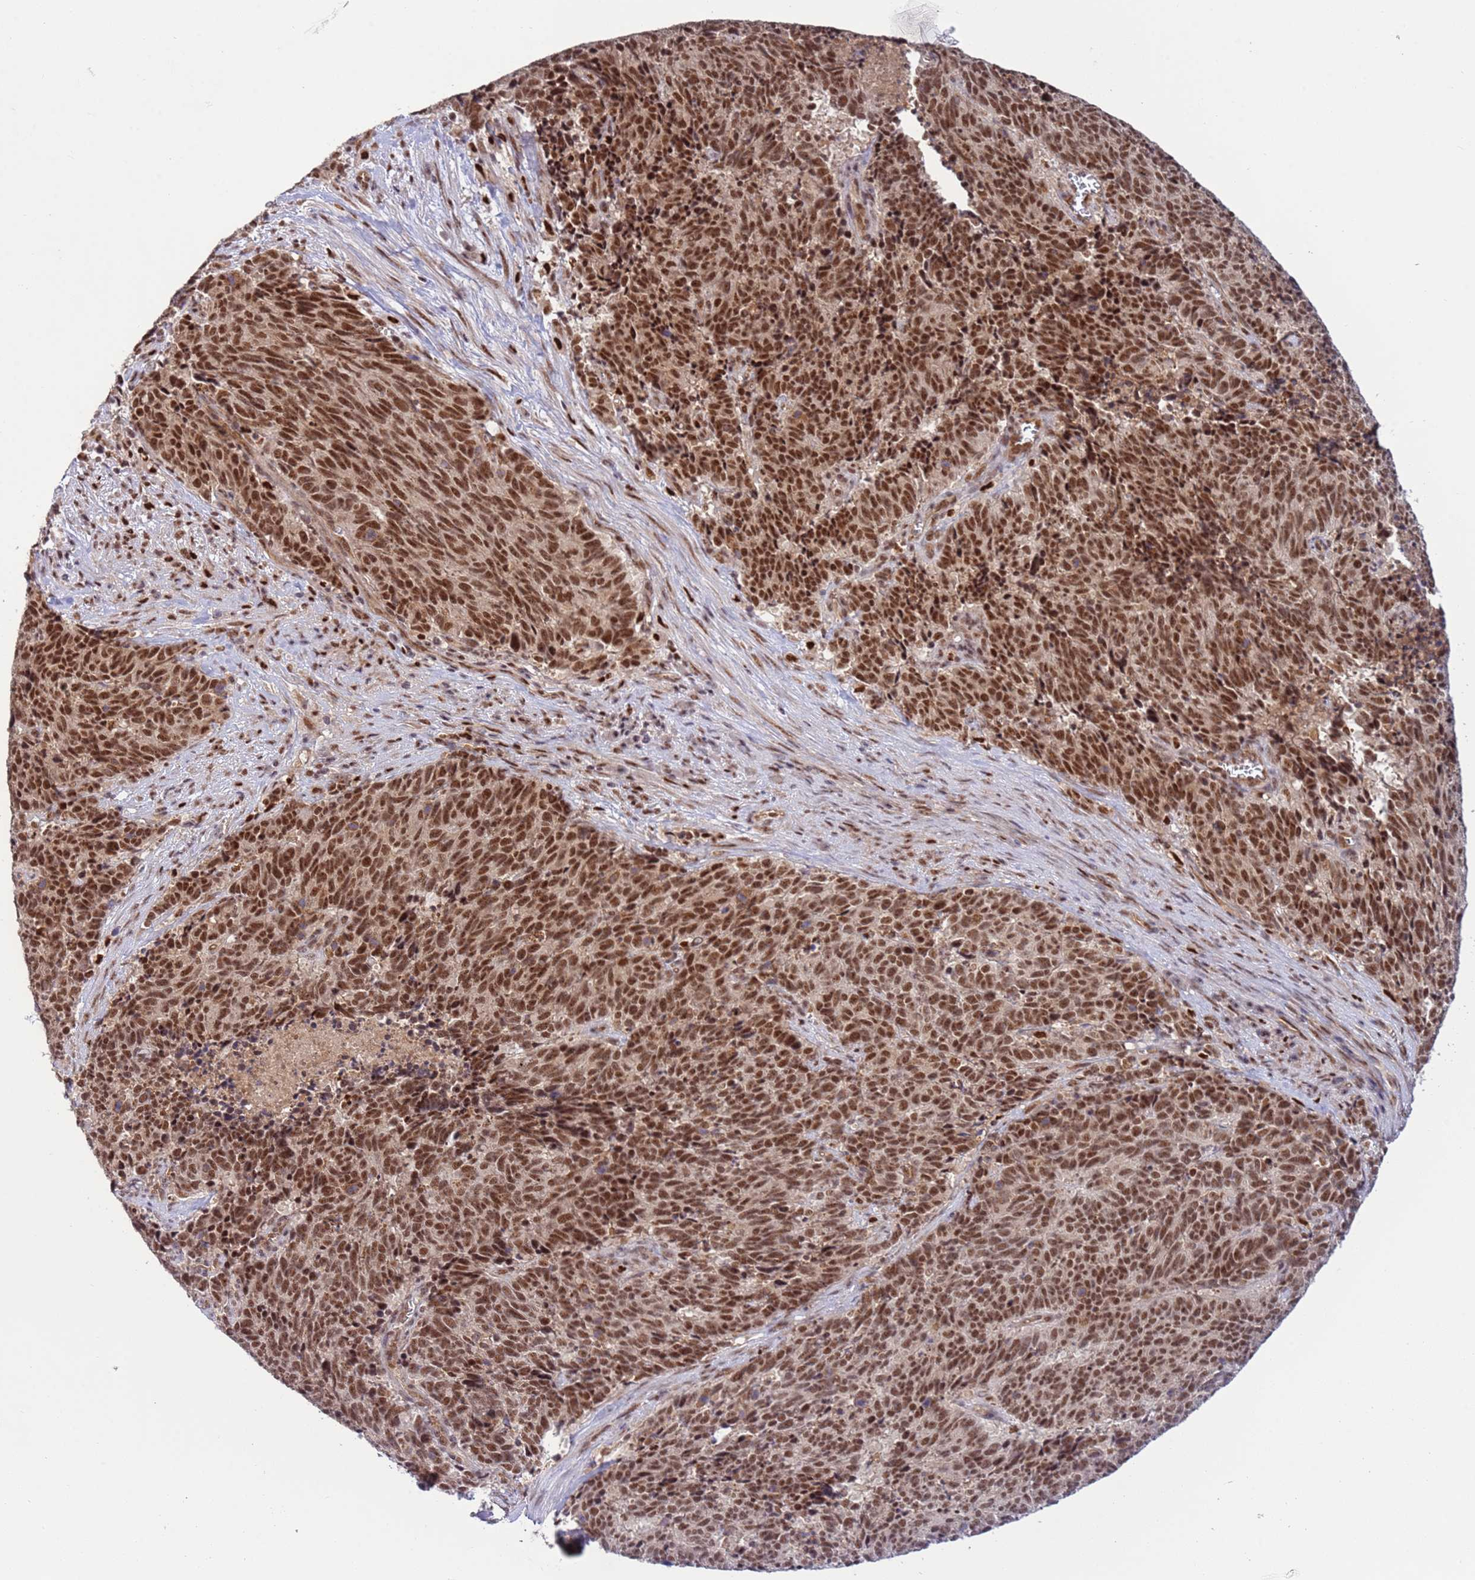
{"staining": {"intensity": "strong", "quantity": ">75%", "location": "nuclear"}, "tissue": "cervical cancer", "cell_type": "Tumor cells", "image_type": "cancer", "snomed": [{"axis": "morphology", "description": "Squamous cell carcinoma, NOS"}, {"axis": "topography", "description": "Cervix"}], "caption": "Cervical squamous cell carcinoma stained with immunohistochemistry shows strong nuclear positivity in approximately >75% of tumor cells. (DAB IHC with brightfield microscopy, high magnification).", "gene": "PRPF6", "patient": {"sex": "female", "age": 29}}